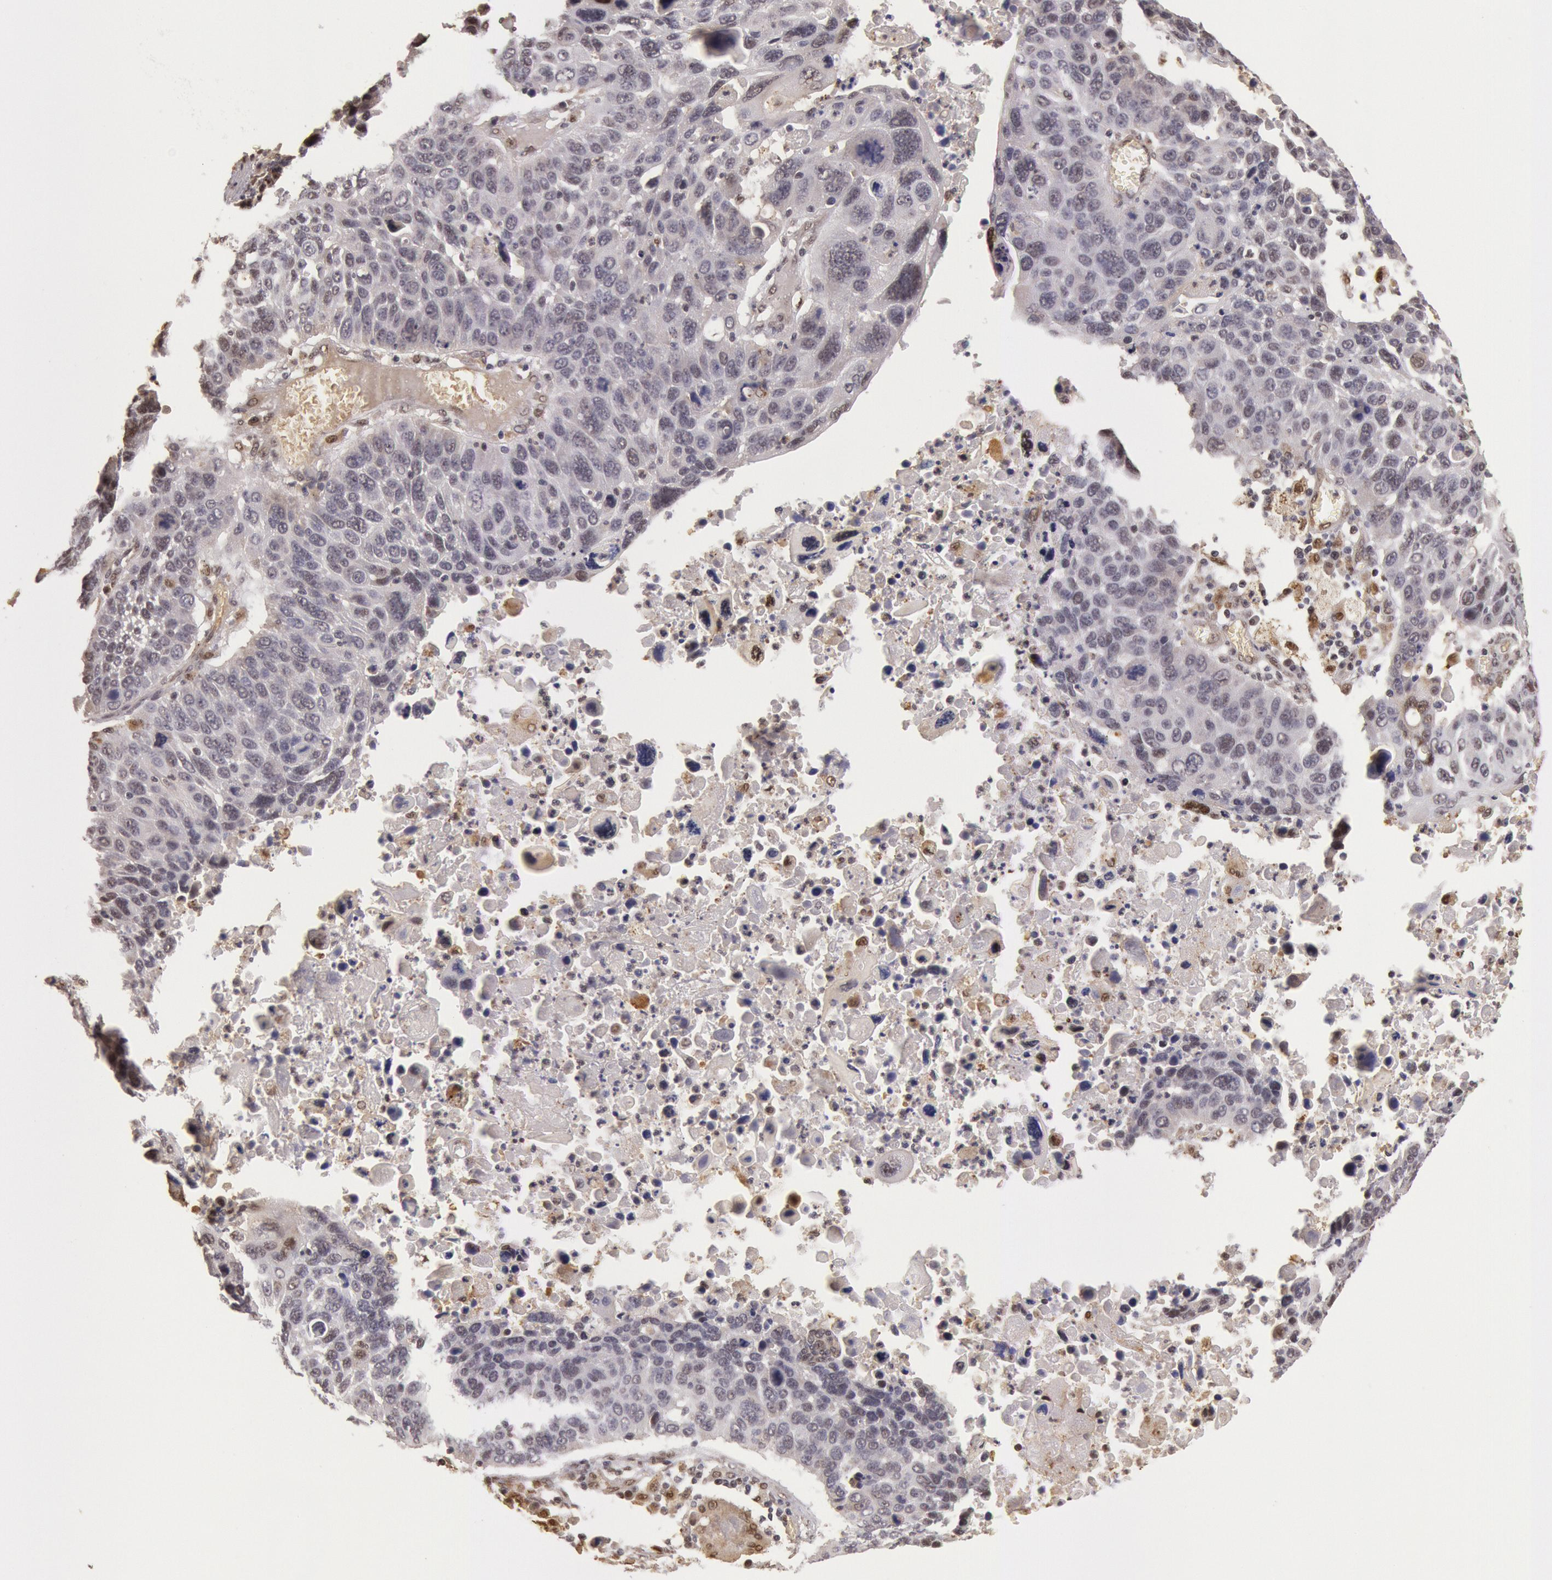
{"staining": {"intensity": "weak", "quantity": "<25%", "location": "nuclear"}, "tissue": "lung cancer", "cell_type": "Tumor cells", "image_type": "cancer", "snomed": [{"axis": "morphology", "description": "Squamous cell carcinoma, NOS"}, {"axis": "topography", "description": "Lung"}], "caption": "The micrograph reveals no significant positivity in tumor cells of lung cancer (squamous cell carcinoma).", "gene": "LIG4", "patient": {"sex": "male", "age": 68}}